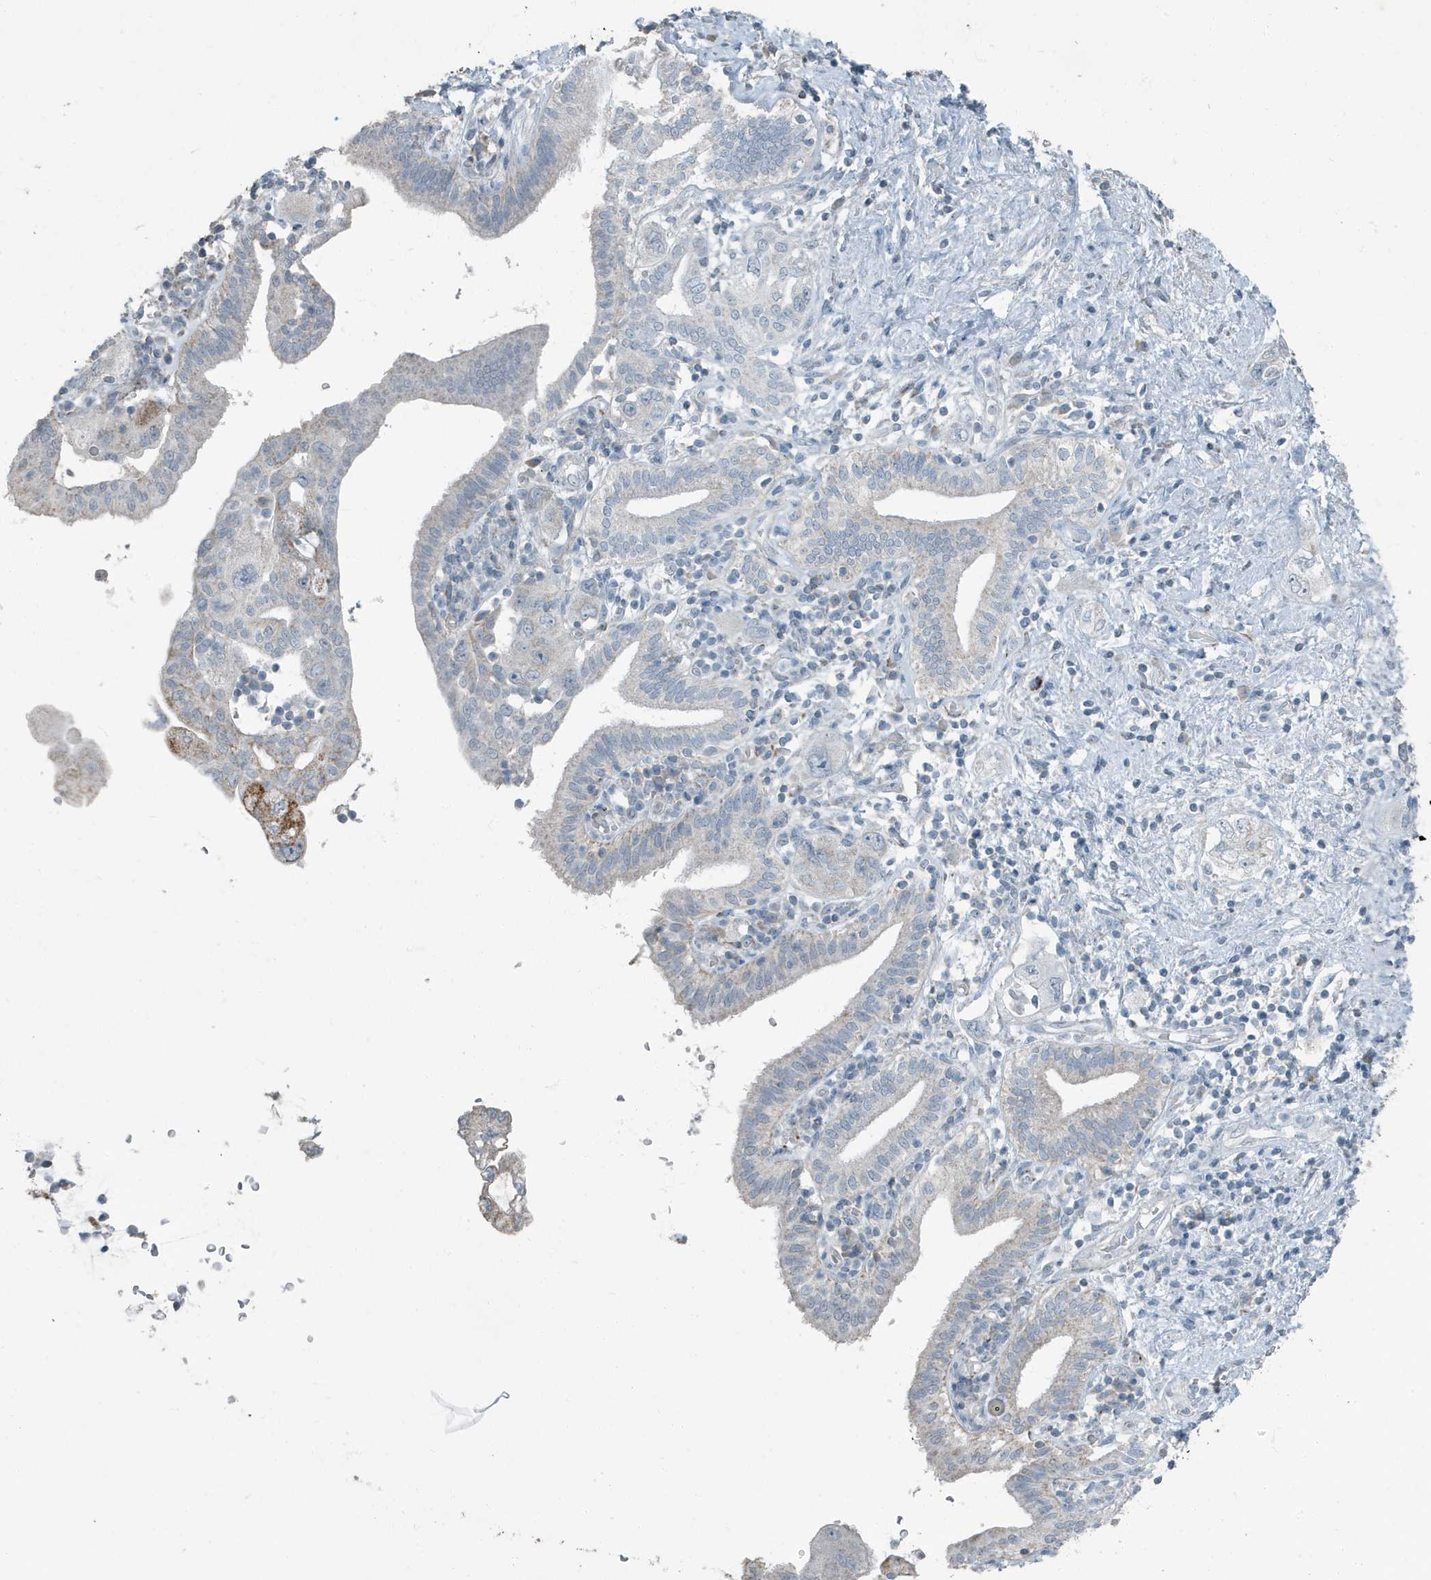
{"staining": {"intensity": "moderate", "quantity": "<25%", "location": "cytoplasmic/membranous"}, "tissue": "pancreatic cancer", "cell_type": "Tumor cells", "image_type": "cancer", "snomed": [{"axis": "morphology", "description": "Adenocarcinoma, NOS"}, {"axis": "topography", "description": "Pancreas"}], "caption": "A high-resolution micrograph shows immunohistochemistry staining of pancreatic adenocarcinoma, which demonstrates moderate cytoplasmic/membranous expression in approximately <25% of tumor cells.", "gene": "FAM162A", "patient": {"sex": "female", "age": 73}}